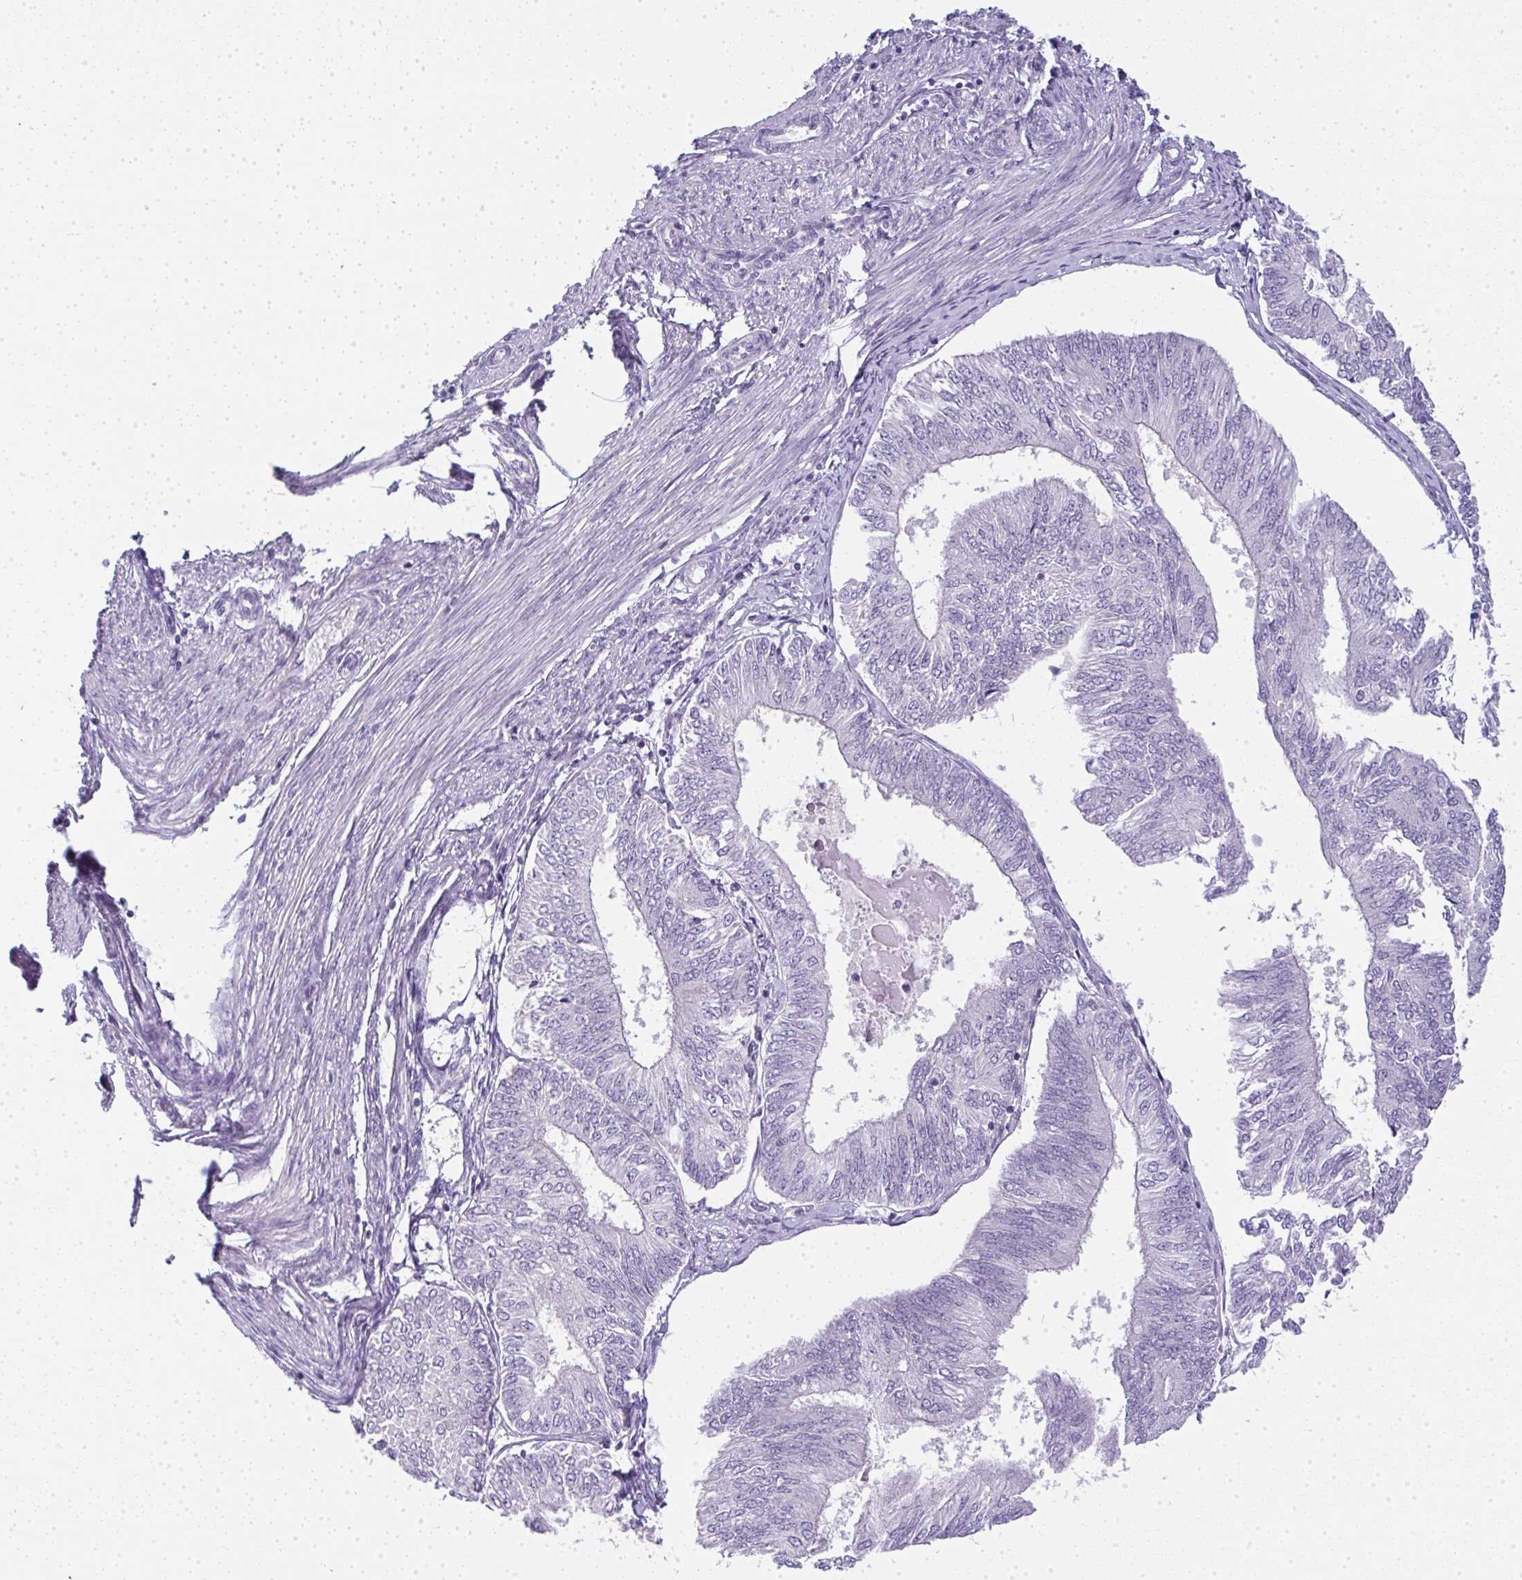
{"staining": {"intensity": "negative", "quantity": "none", "location": "none"}, "tissue": "endometrial cancer", "cell_type": "Tumor cells", "image_type": "cancer", "snomed": [{"axis": "morphology", "description": "Adenocarcinoma, NOS"}, {"axis": "topography", "description": "Endometrium"}], "caption": "Endometrial cancer stained for a protein using immunohistochemistry (IHC) demonstrates no expression tumor cells.", "gene": "LPAR4", "patient": {"sex": "female", "age": 58}}